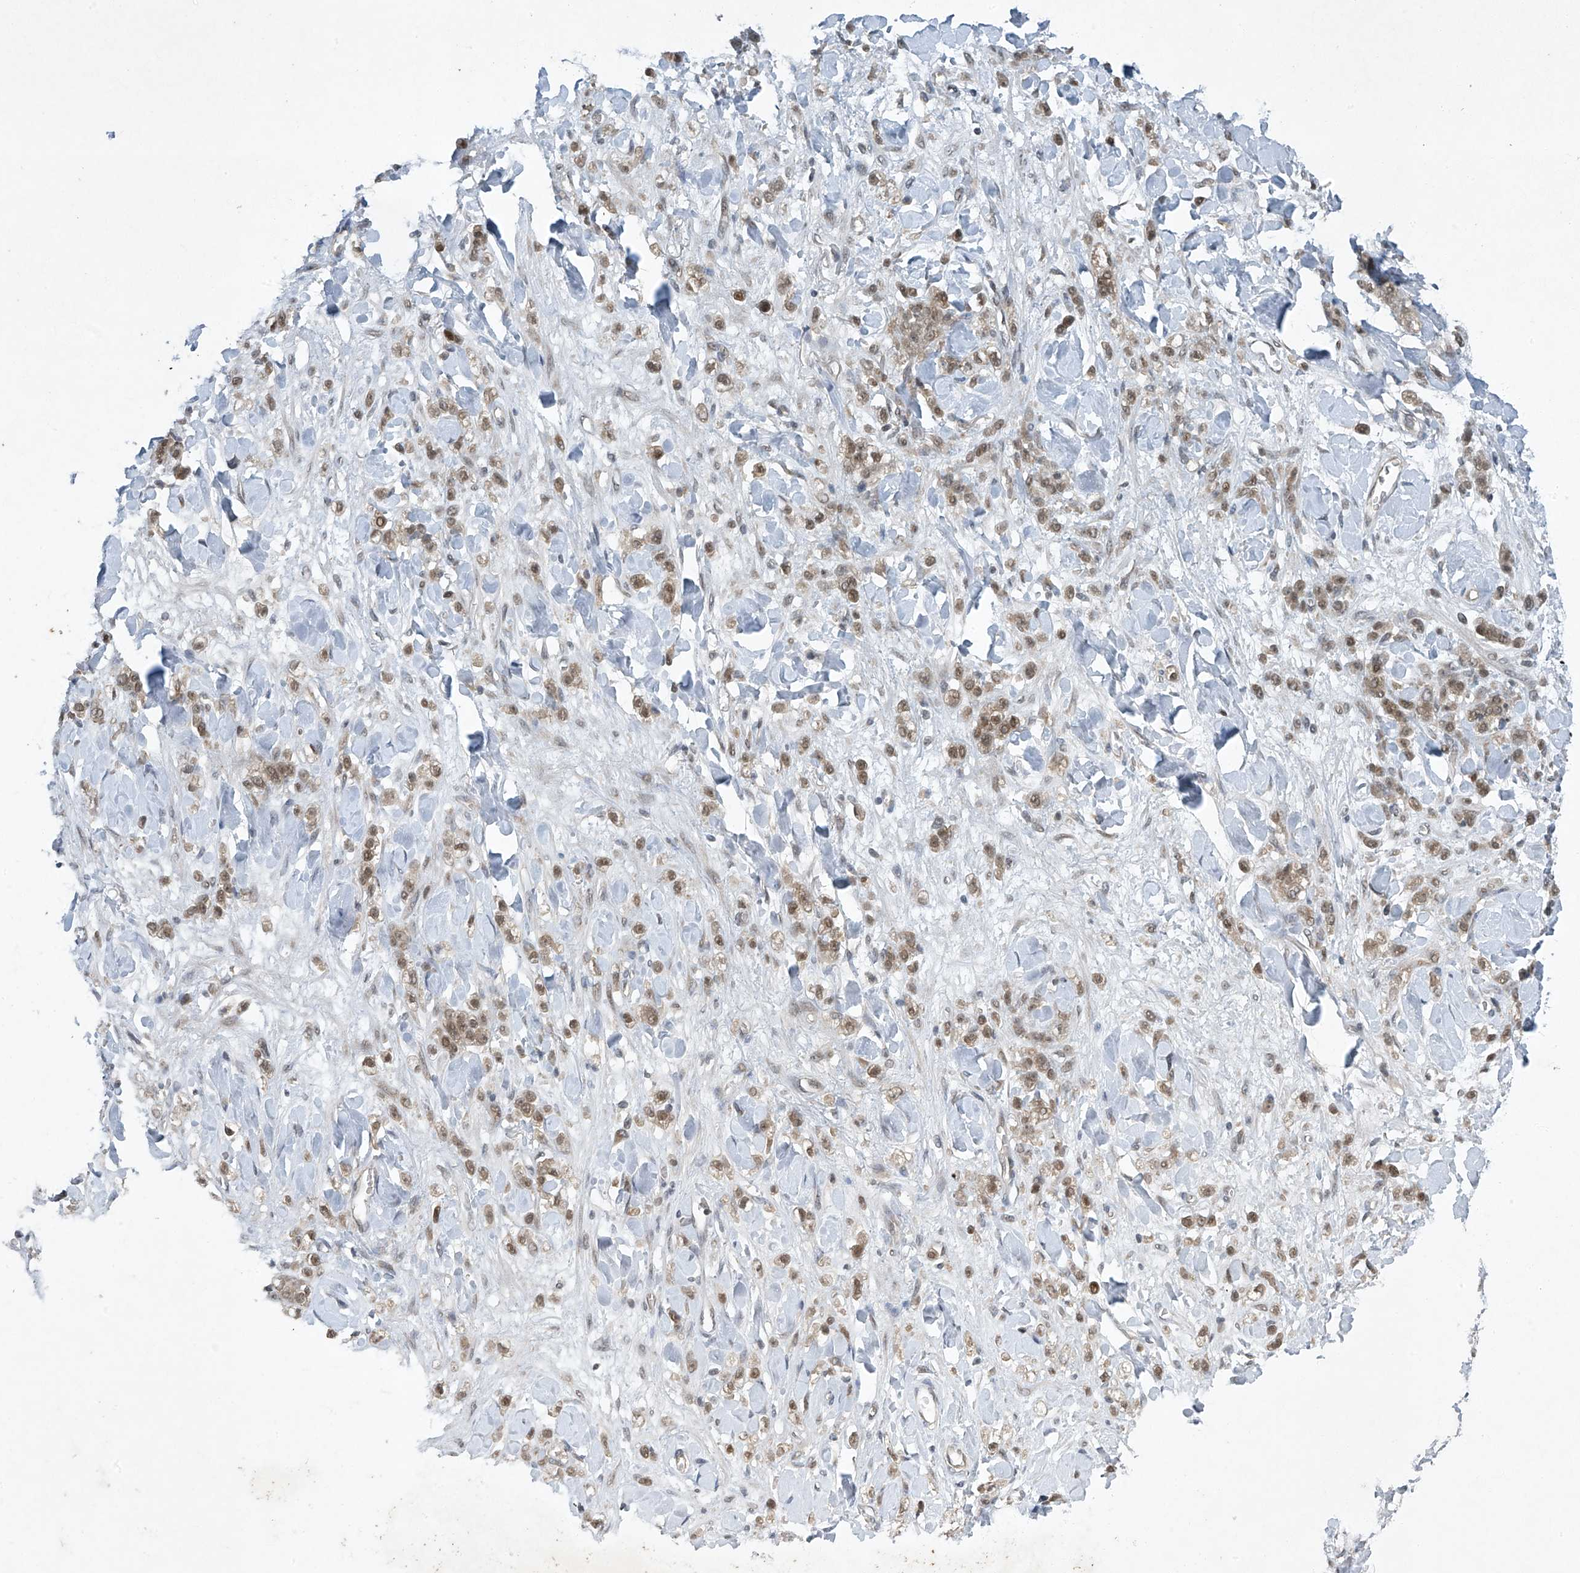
{"staining": {"intensity": "moderate", "quantity": ">75%", "location": "nuclear"}, "tissue": "stomach cancer", "cell_type": "Tumor cells", "image_type": "cancer", "snomed": [{"axis": "morphology", "description": "Normal tissue, NOS"}, {"axis": "morphology", "description": "Adenocarcinoma, NOS"}, {"axis": "topography", "description": "Stomach"}], "caption": "Brown immunohistochemical staining in adenocarcinoma (stomach) exhibits moderate nuclear expression in approximately >75% of tumor cells. Nuclei are stained in blue.", "gene": "TAF8", "patient": {"sex": "male", "age": 82}}